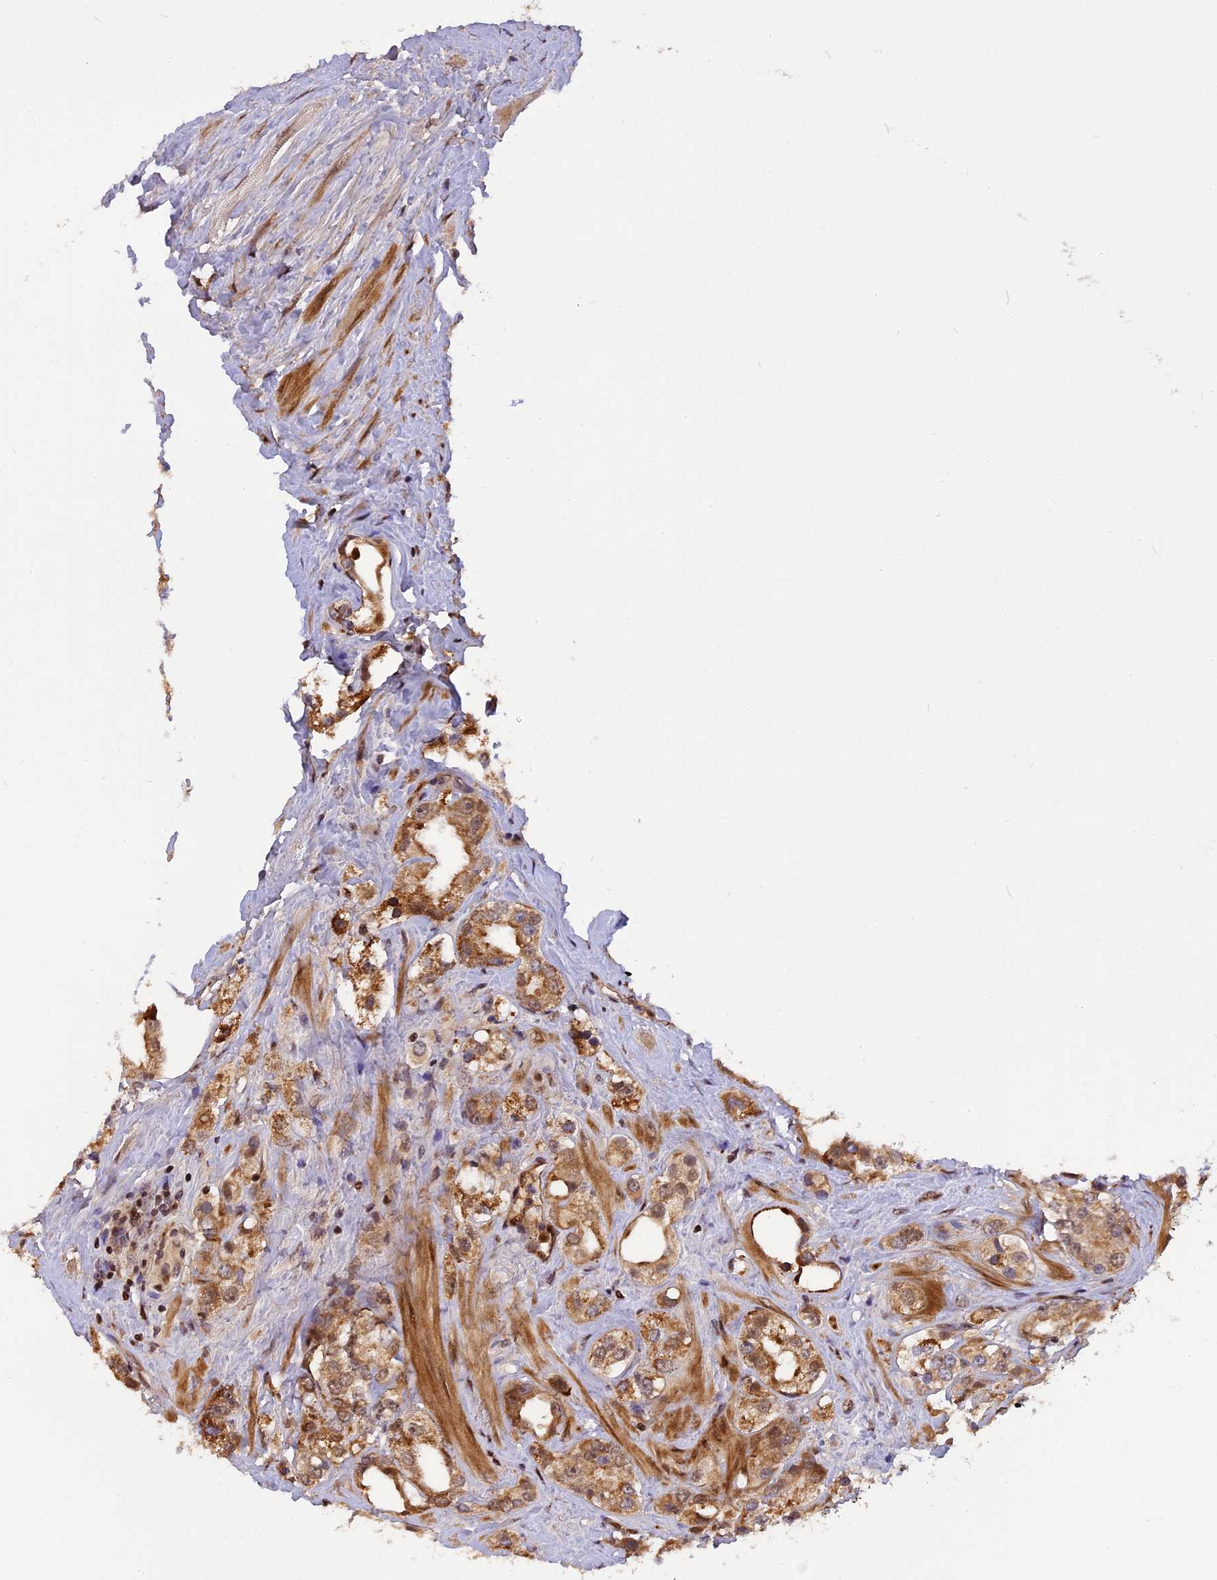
{"staining": {"intensity": "moderate", "quantity": ">75%", "location": "cytoplasmic/membranous"}, "tissue": "prostate cancer", "cell_type": "Tumor cells", "image_type": "cancer", "snomed": [{"axis": "morphology", "description": "Adenocarcinoma, NOS"}, {"axis": "topography", "description": "Prostate"}], "caption": "The photomicrograph displays immunohistochemical staining of adenocarcinoma (prostate). There is moderate cytoplasmic/membranous staining is identified in approximately >75% of tumor cells. The protein of interest is shown in brown color, while the nuclei are stained blue.", "gene": "MICALL1", "patient": {"sex": "male", "age": 79}}